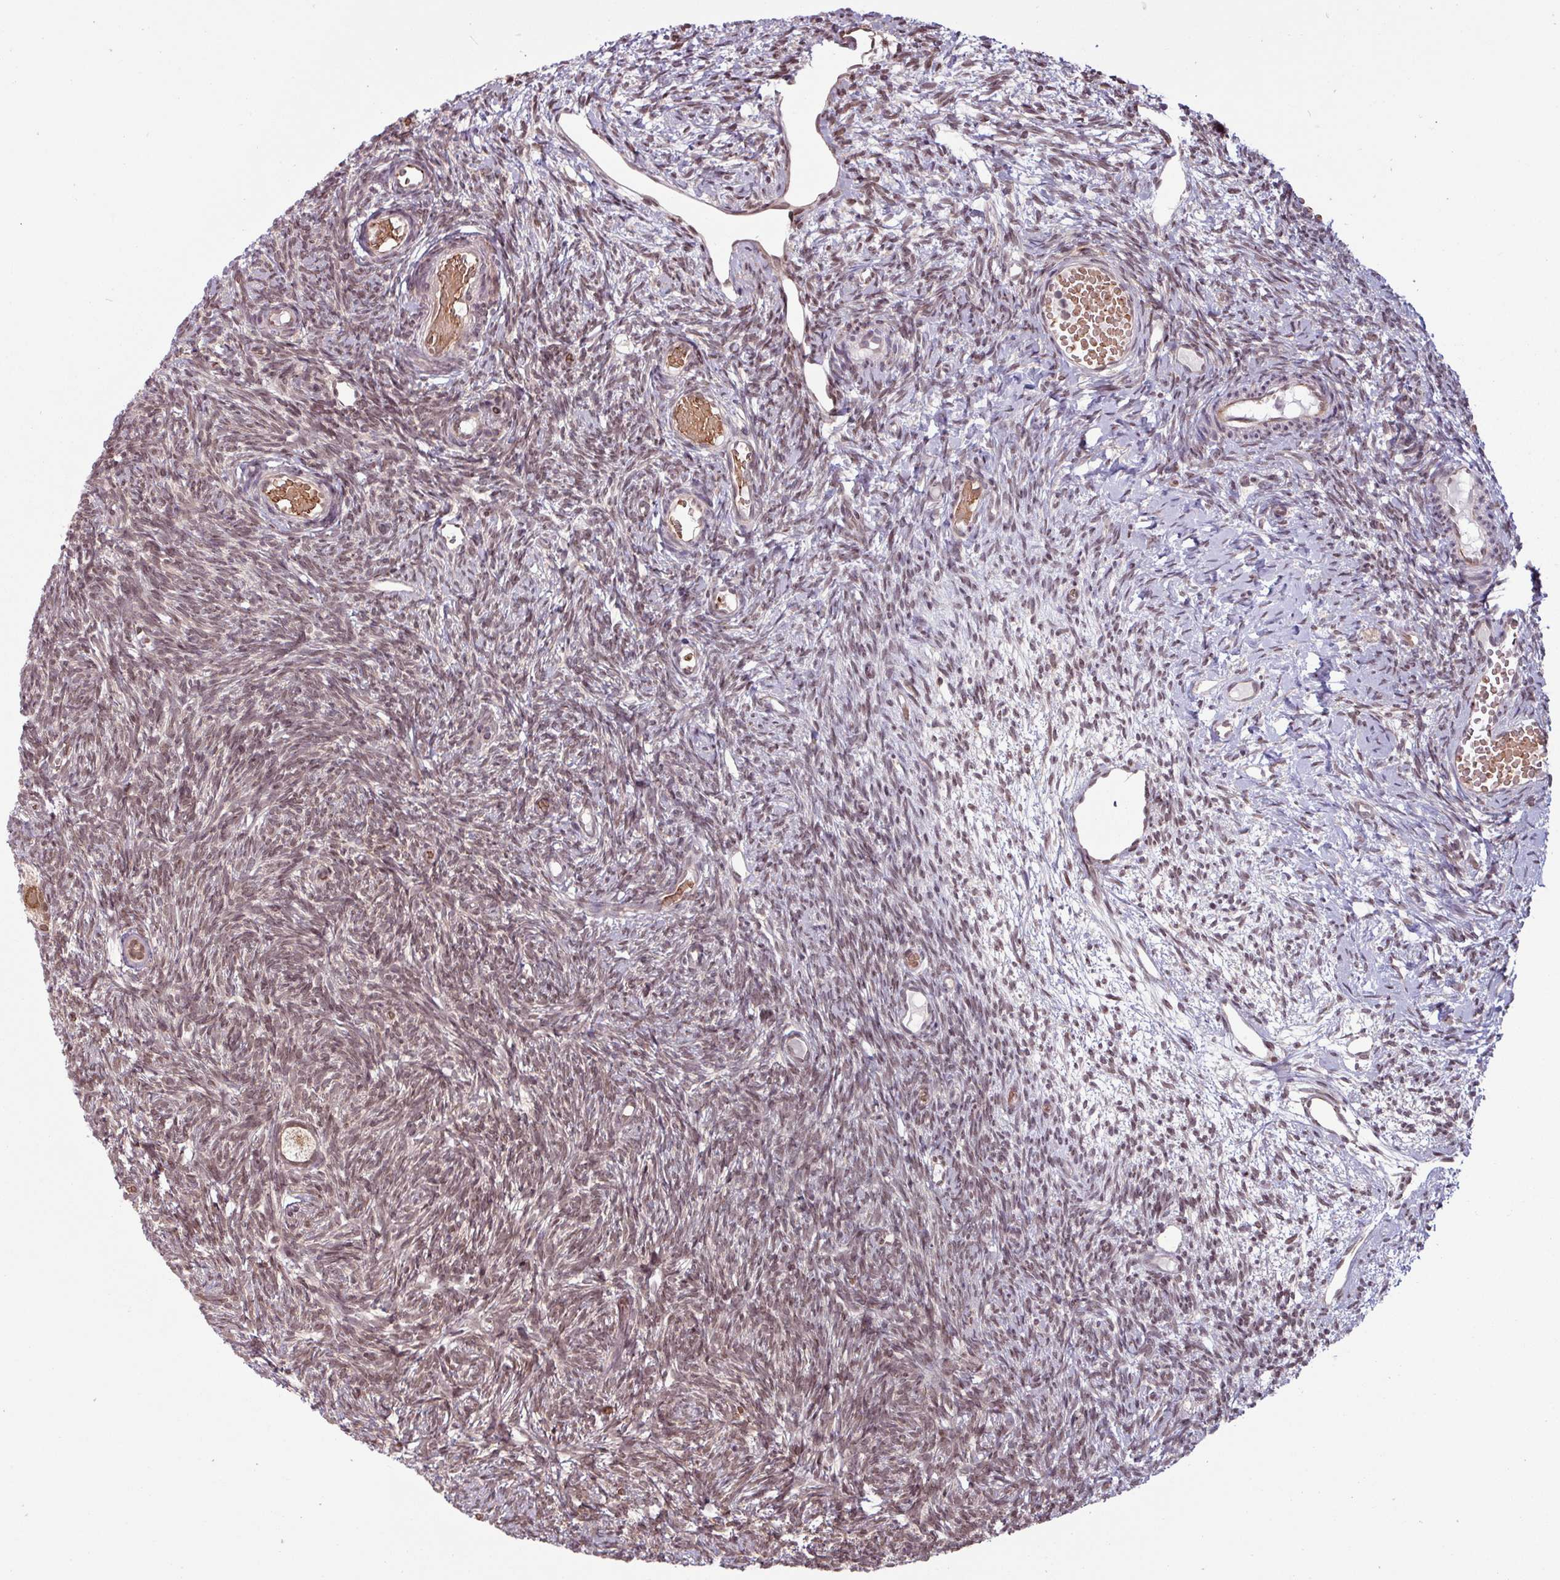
{"staining": {"intensity": "moderate", "quantity": ">75%", "location": "cytoplasmic/membranous,nuclear"}, "tissue": "ovary", "cell_type": "Follicle cells", "image_type": "normal", "snomed": [{"axis": "morphology", "description": "Normal tissue, NOS"}, {"axis": "topography", "description": "Ovary"}], "caption": "Immunohistochemistry photomicrograph of unremarkable ovary: human ovary stained using IHC reveals medium levels of moderate protein expression localized specifically in the cytoplasmic/membranous,nuclear of follicle cells, appearing as a cytoplasmic/membranous,nuclear brown color.", "gene": "RBM4B", "patient": {"sex": "female", "age": 39}}